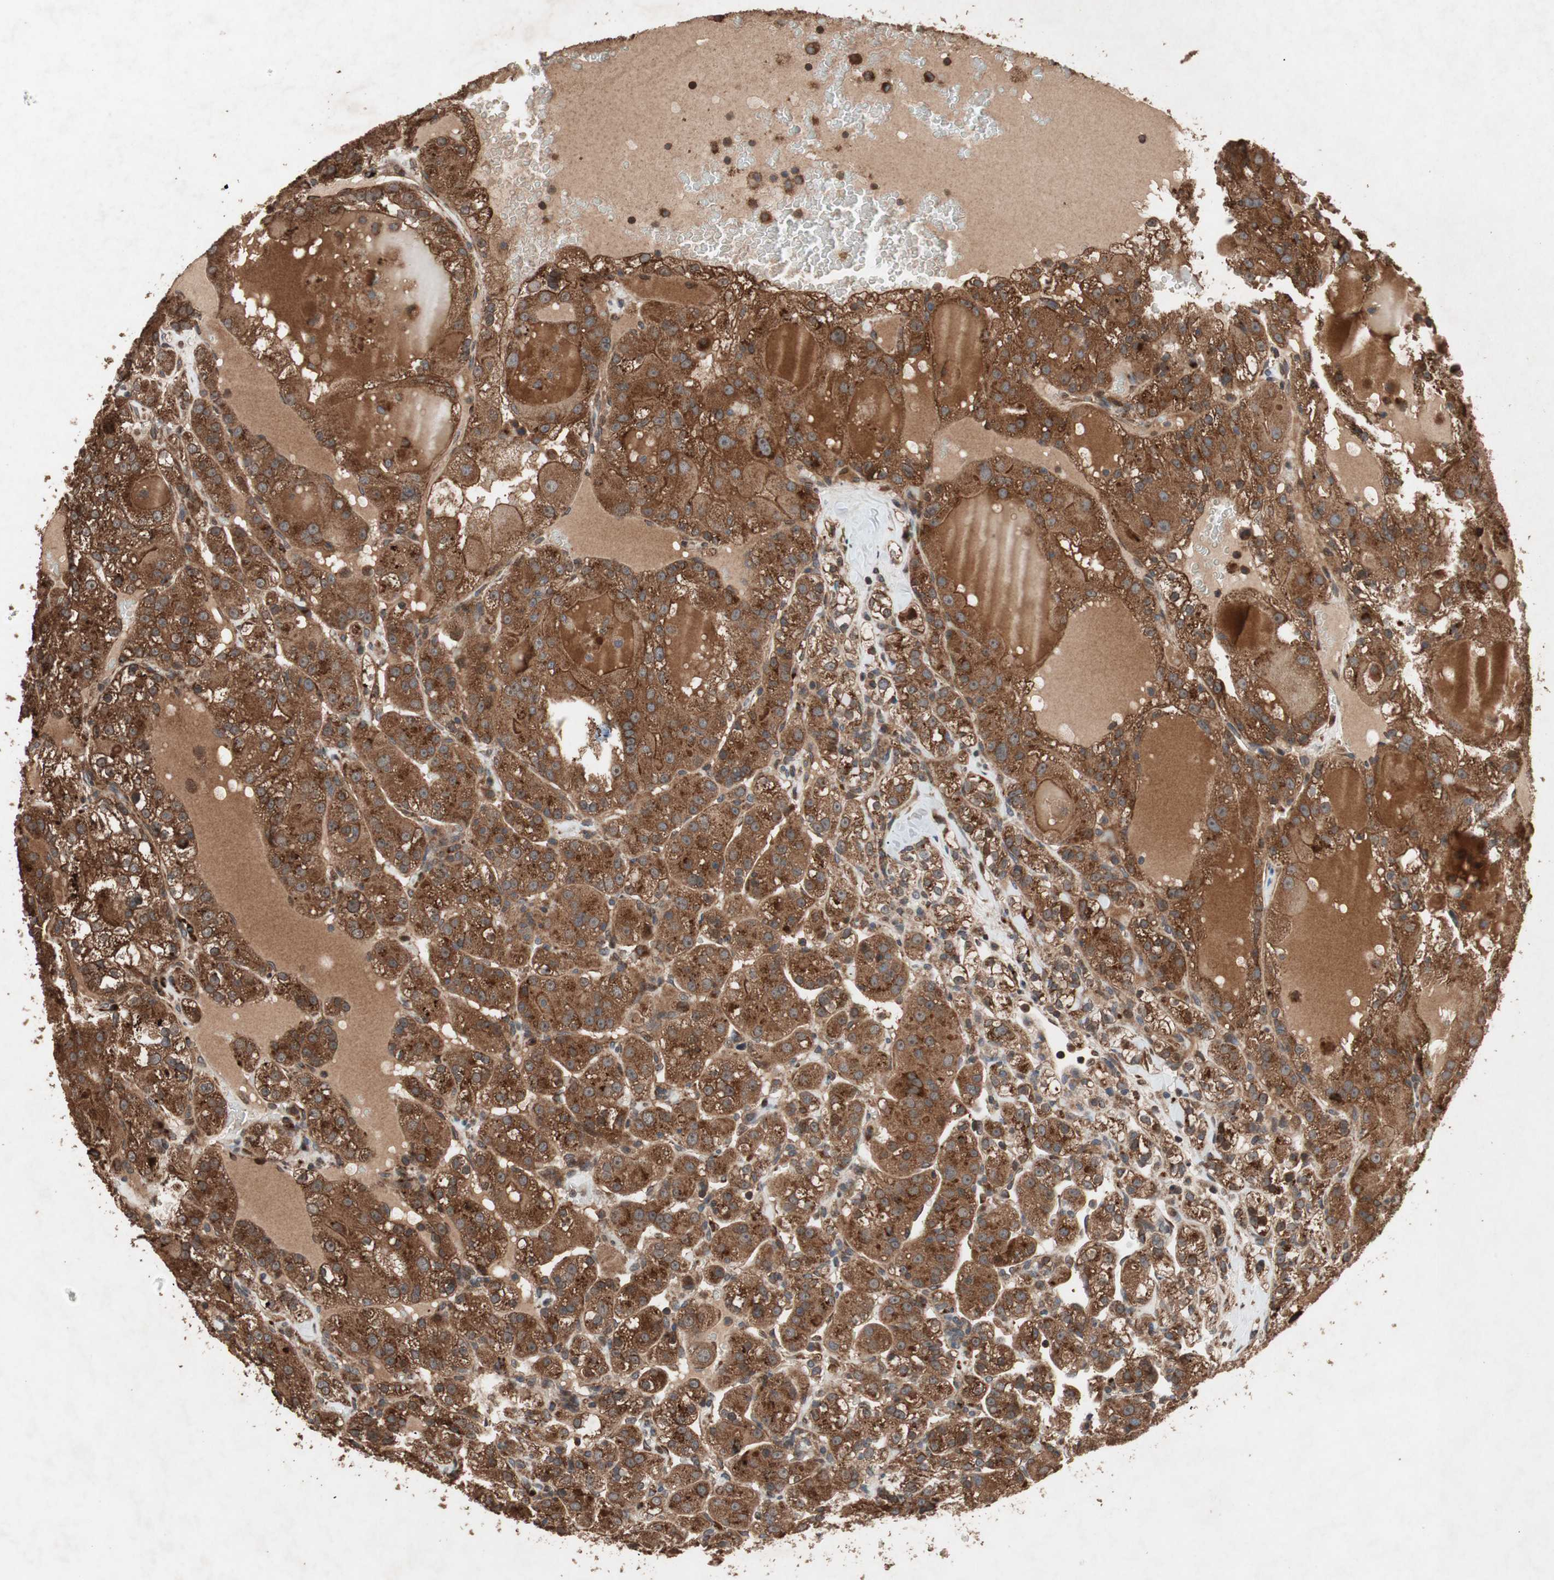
{"staining": {"intensity": "strong", "quantity": ">75%", "location": "cytoplasmic/membranous"}, "tissue": "renal cancer", "cell_type": "Tumor cells", "image_type": "cancer", "snomed": [{"axis": "morphology", "description": "Normal tissue, NOS"}, {"axis": "morphology", "description": "Adenocarcinoma, NOS"}, {"axis": "topography", "description": "Kidney"}], "caption": "Immunohistochemical staining of renal cancer demonstrates high levels of strong cytoplasmic/membranous expression in about >75% of tumor cells.", "gene": "RAB1A", "patient": {"sex": "male", "age": 61}}